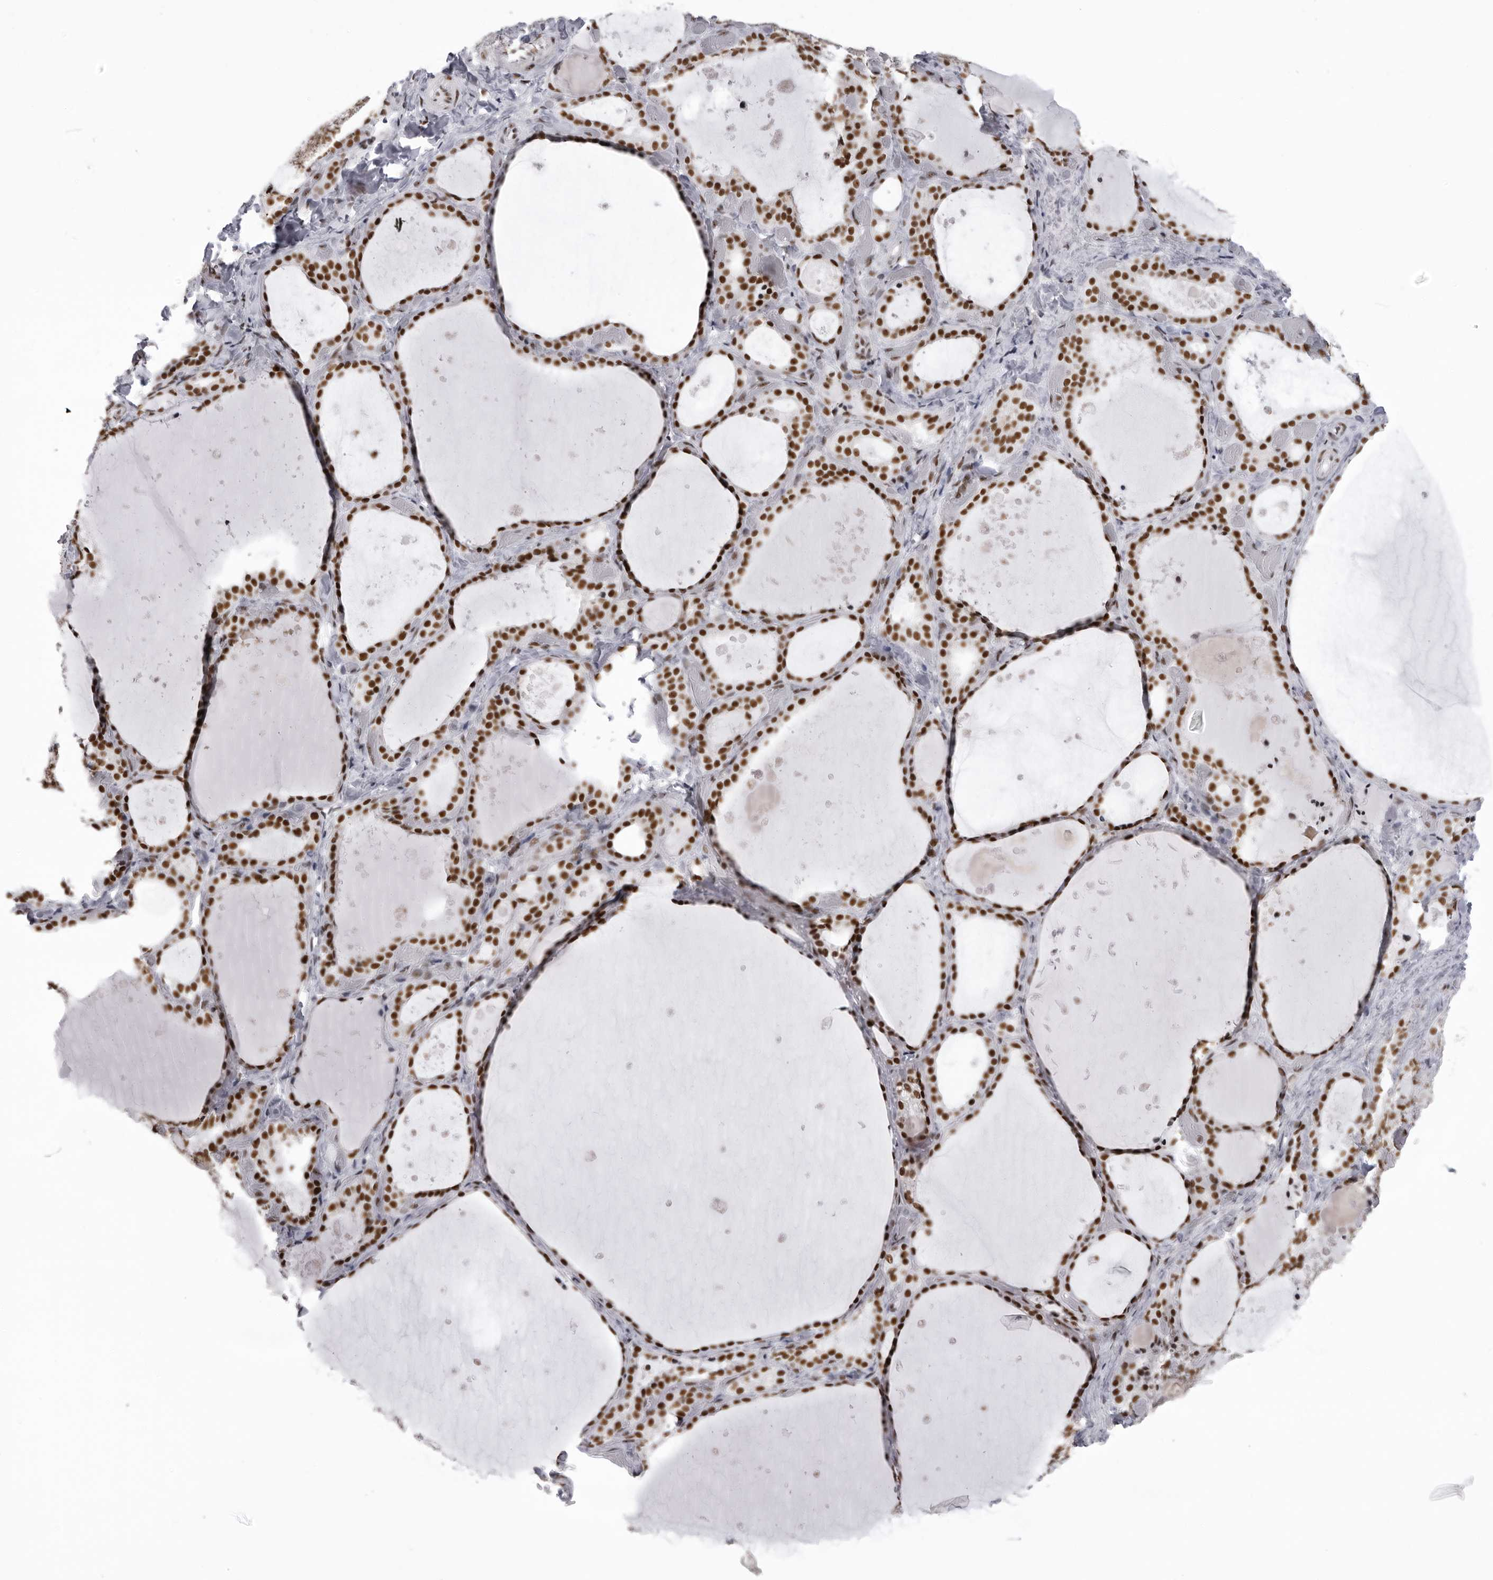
{"staining": {"intensity": "strong", "quantity": ">75%", "location": "nuclear"}, "tissue": "thyroid gland", "cell_type": "Glandular cells", "image_type": "normal", "snomed": [{"axis": "morphology", "description": "Normal tissue, NOS"}, {"axis": "topography", "description": "Thyroid gland"}], "caption": "Strong nuclear expression is identified in approximately >75% of glandular cells in benign thyroid gland. Using DAB (brown) and hematoxylin (blue) stains, captured at high magnification using brightfield microscopy.", "gene": "DHX9", "patient": {"sex": "female", "age": 44}}